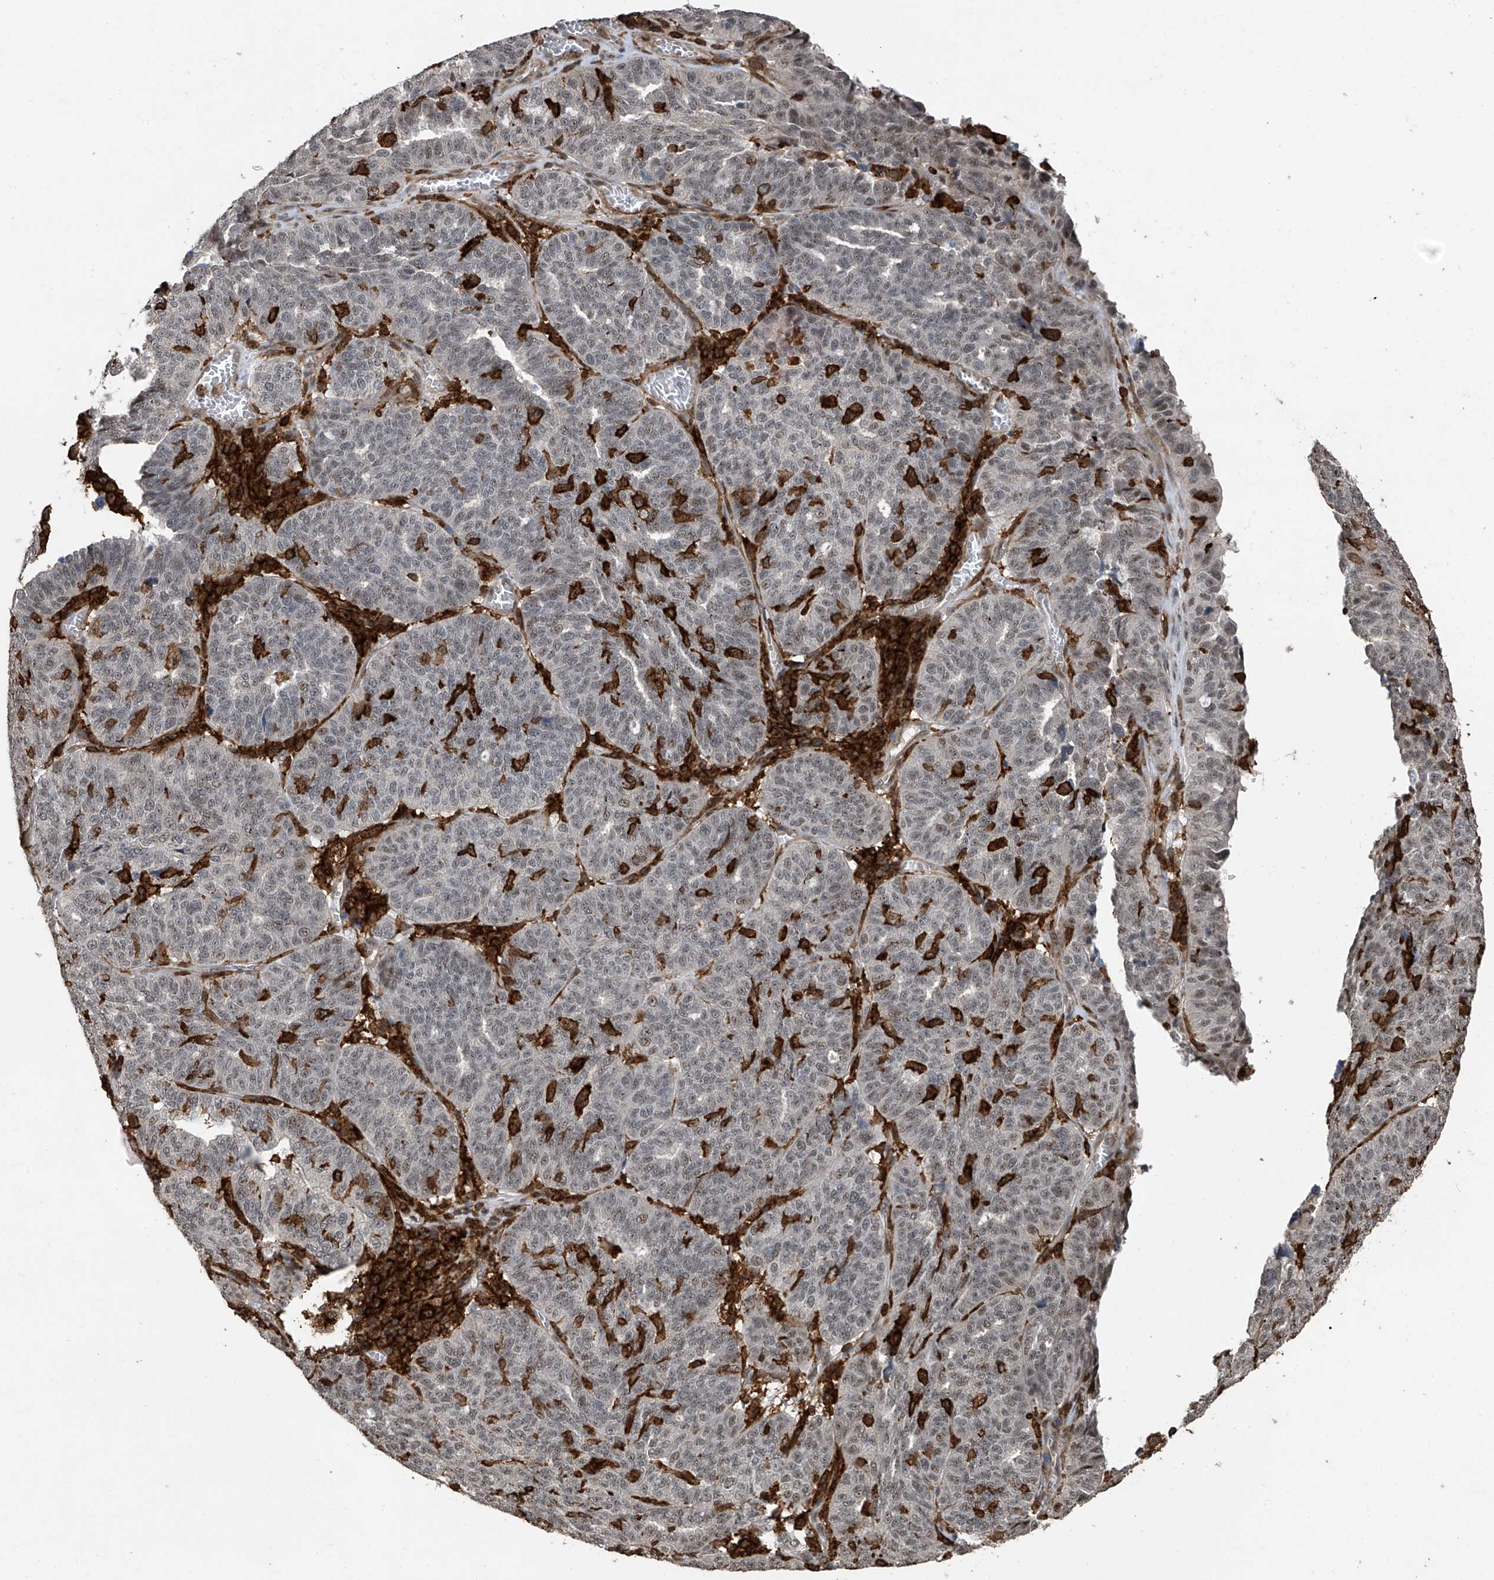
{"staining": {"intensity": "weak", "quantity": "<25%", "location": "nuclear"}, "tissue": "ovarian cancer", "cell_type": "Tumor cells", "image_type": "cancer", "snomed": [{"axis": "morphology", "description": "Cystadenocarcinoma, serous, NOS"}, {"axis": "topography", "description": "Ovary"}], "caption": "Immunohistochemistry (IHC) of serous cystadenocarcinoma (ovarian) shows no staining in tumor cells.", "gene": "MICAL1", "patient": {"sex": "female", "age": 59}}